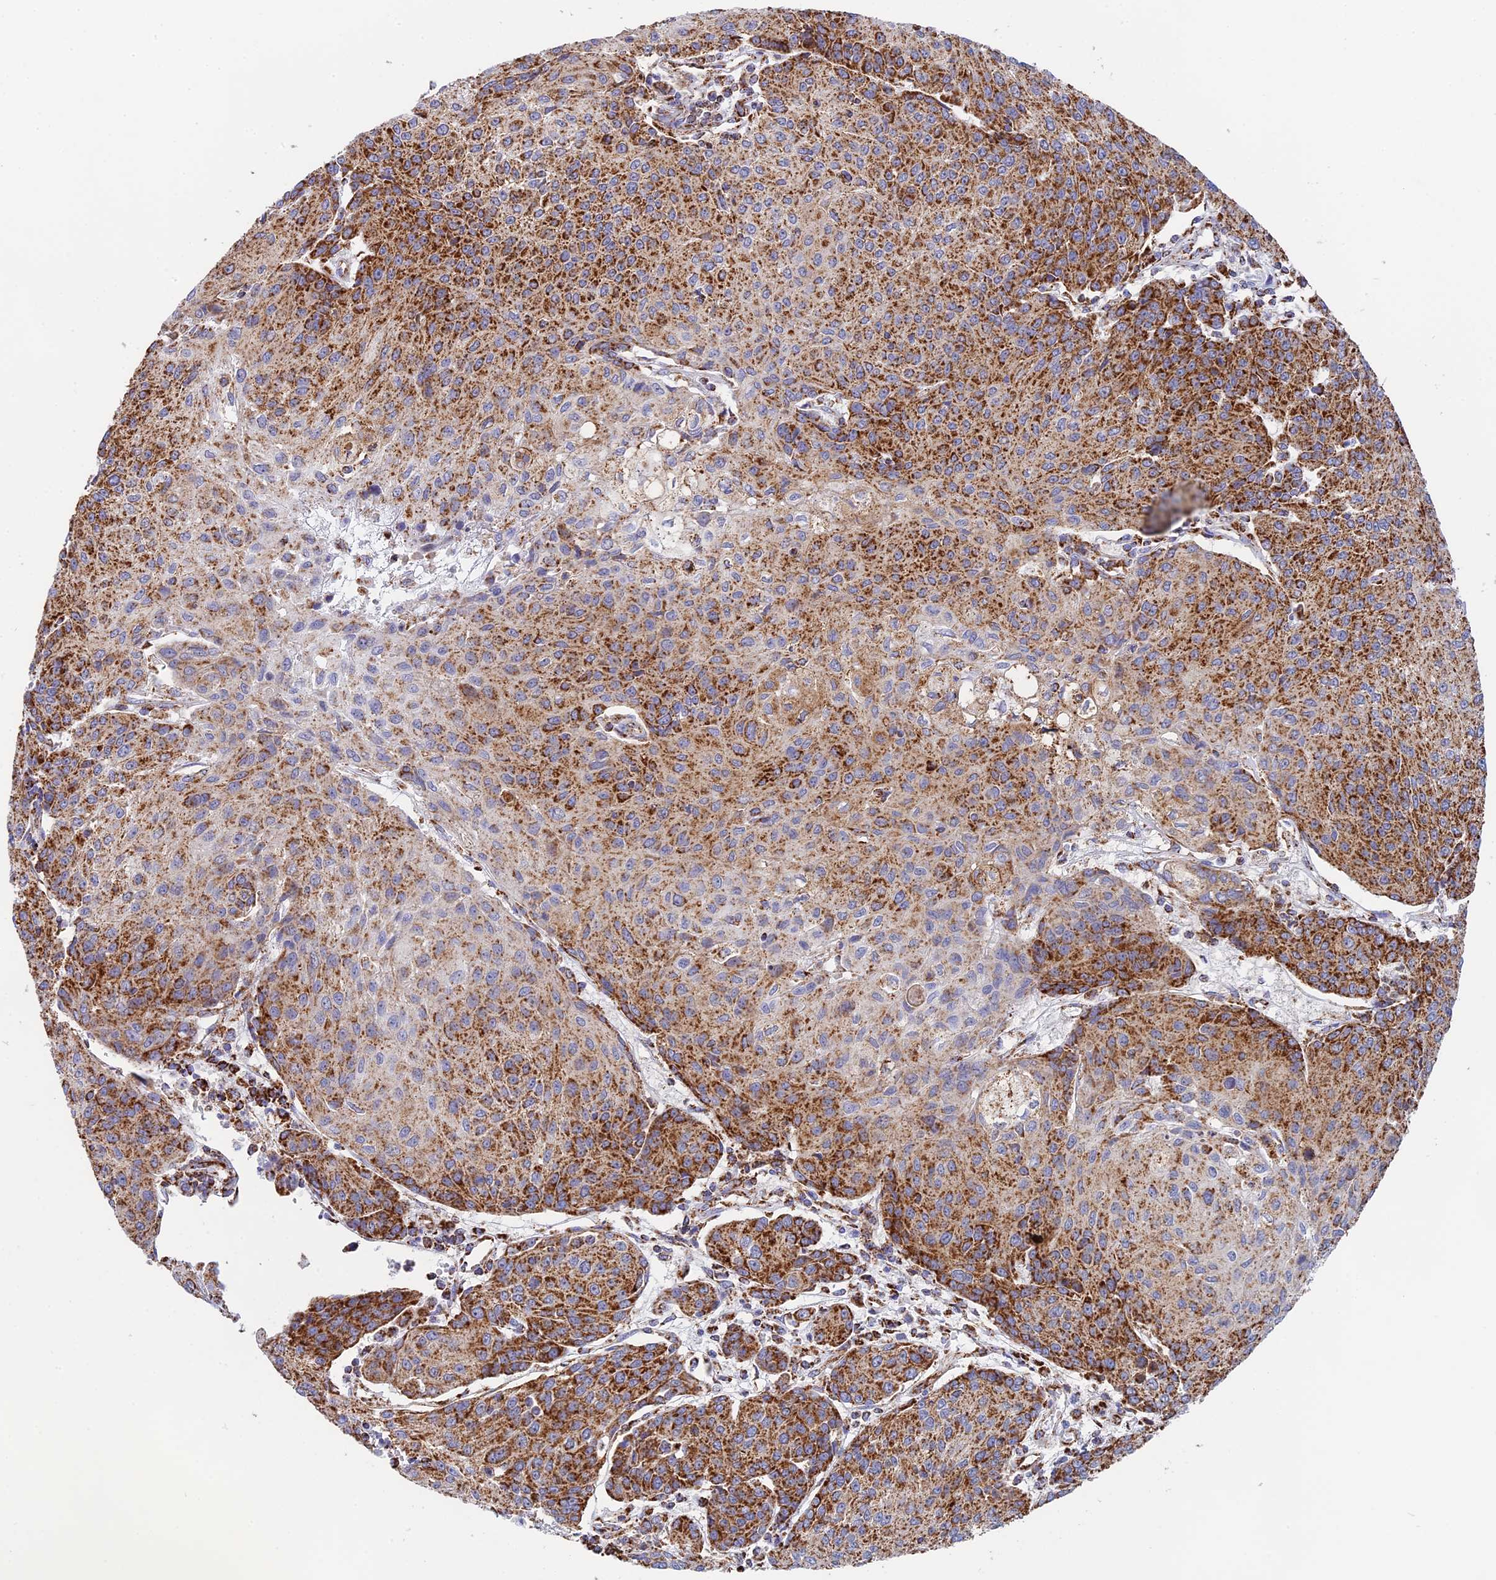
{"staining": {"intensity": "strong", "quantity": ">75%", "location": "cytoplasmic/membranous"}, "tissue": "urothelial cancer", "cell_type": "Tumor cells", "image_type": "cancer", "snomed": [{"axis": "morphology", "description": "Urothelial carcinoma, High grade"}, {"axis": "topography", "description": "Urinary bladder"}], "caption": "Tumor cells exhibit high levels of strong cytoplasmic/membranous expression in approximately >75% of cells in human urothelial carcinoma (high-grade).", "gene": "NDUFA5", "patient": {"sex": "female", "age": 85}}